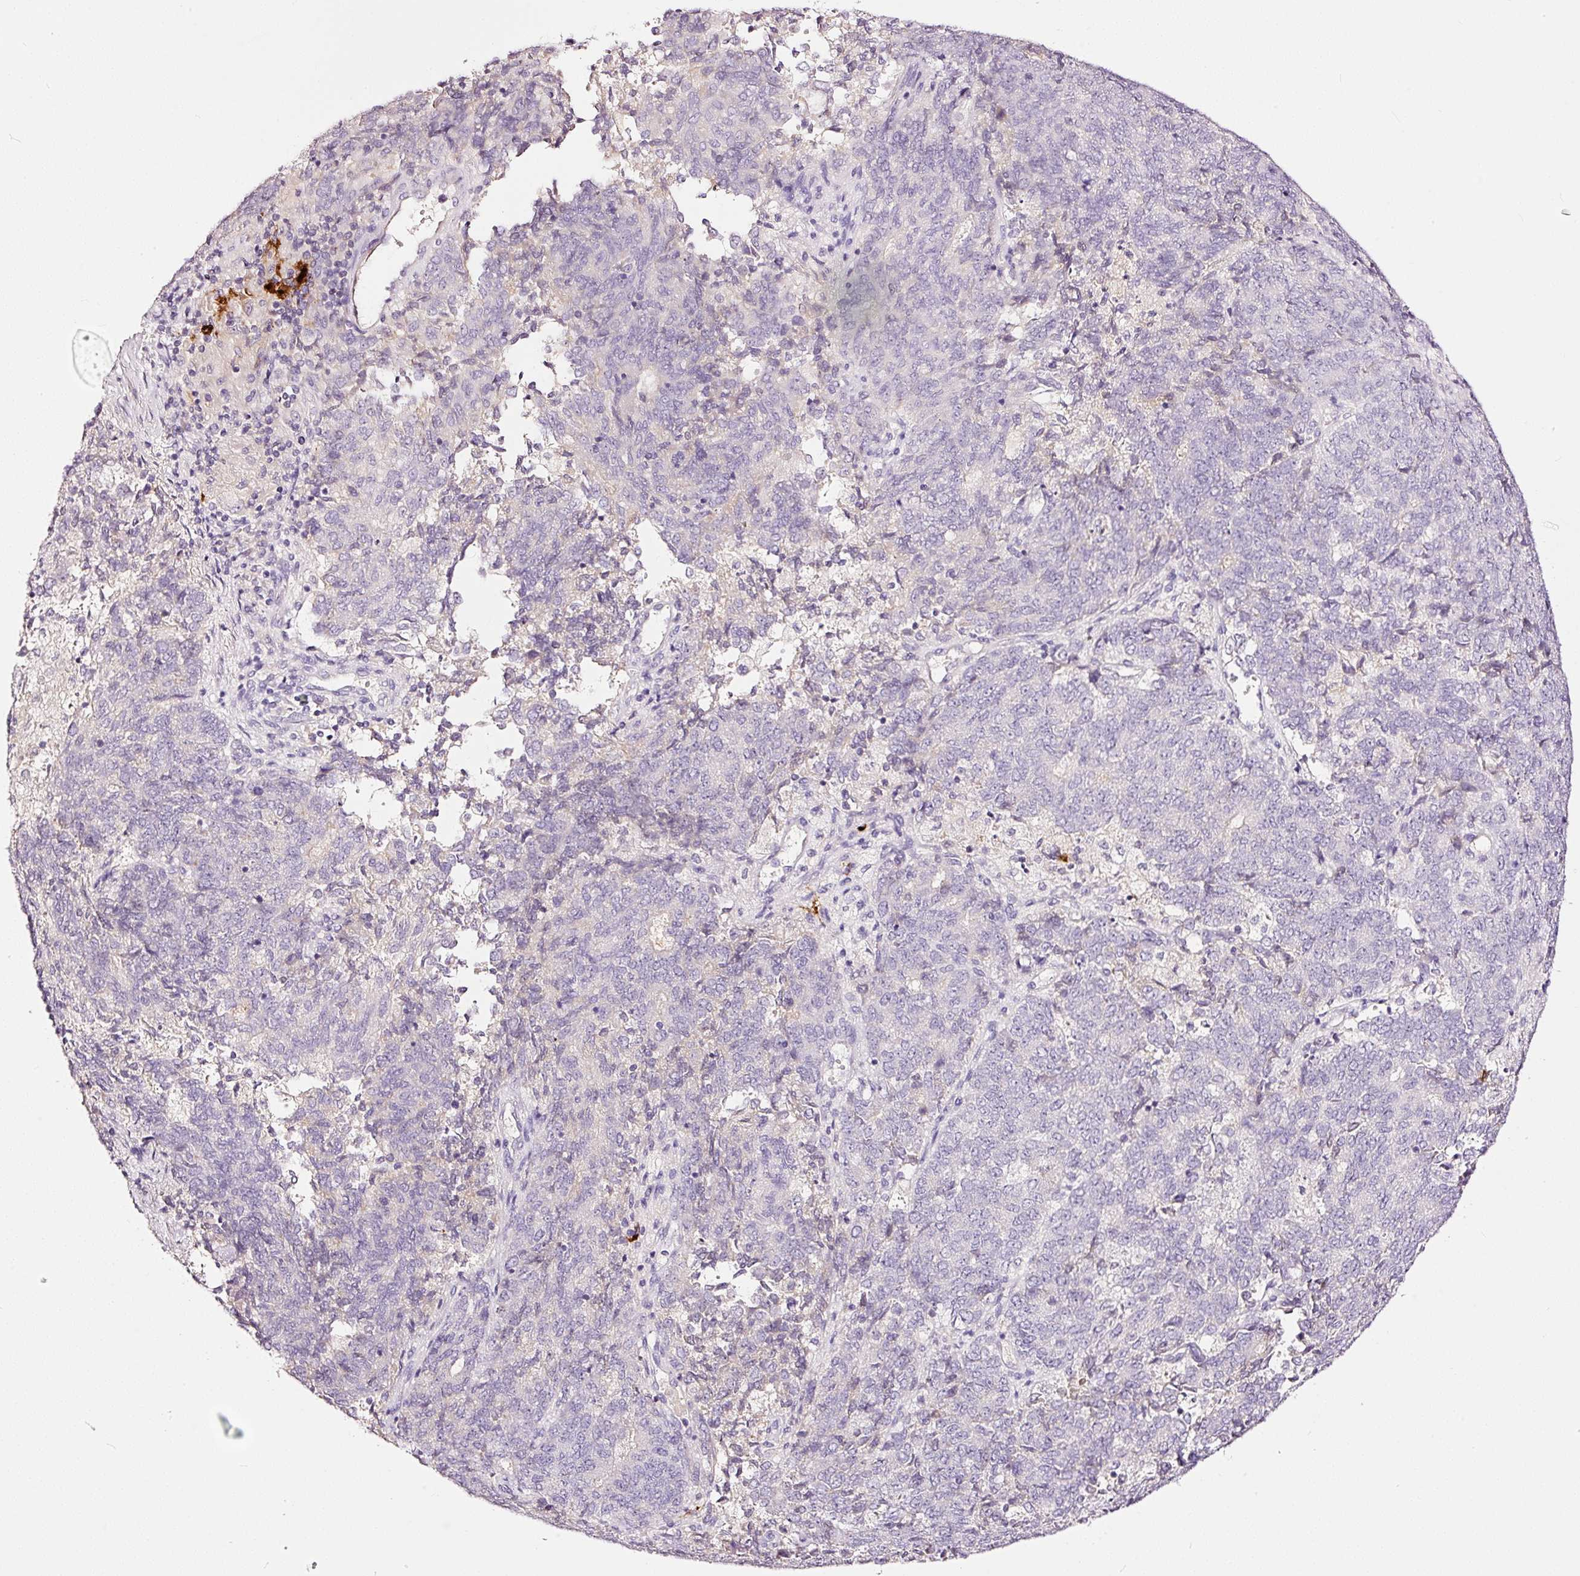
{"staining": {"intensity": "negative", "quantity": "none", "location": "none"}, "tissue": "endometrial cancer", "cell_type": "Tumor cells", "image_type": "cancer", "snomed": [{"axis": "morphology", "description": "Adenocarcinoma, NOS"}, {"axis": "topography", "description": "Endometrium"}], "caption": "This is an immunohistochemistry image of endometrial adenocarcinoma. There is no expression in tumor cells.", "gene": "LAMP3", "patient": {"sex": "female", "age": 80}}